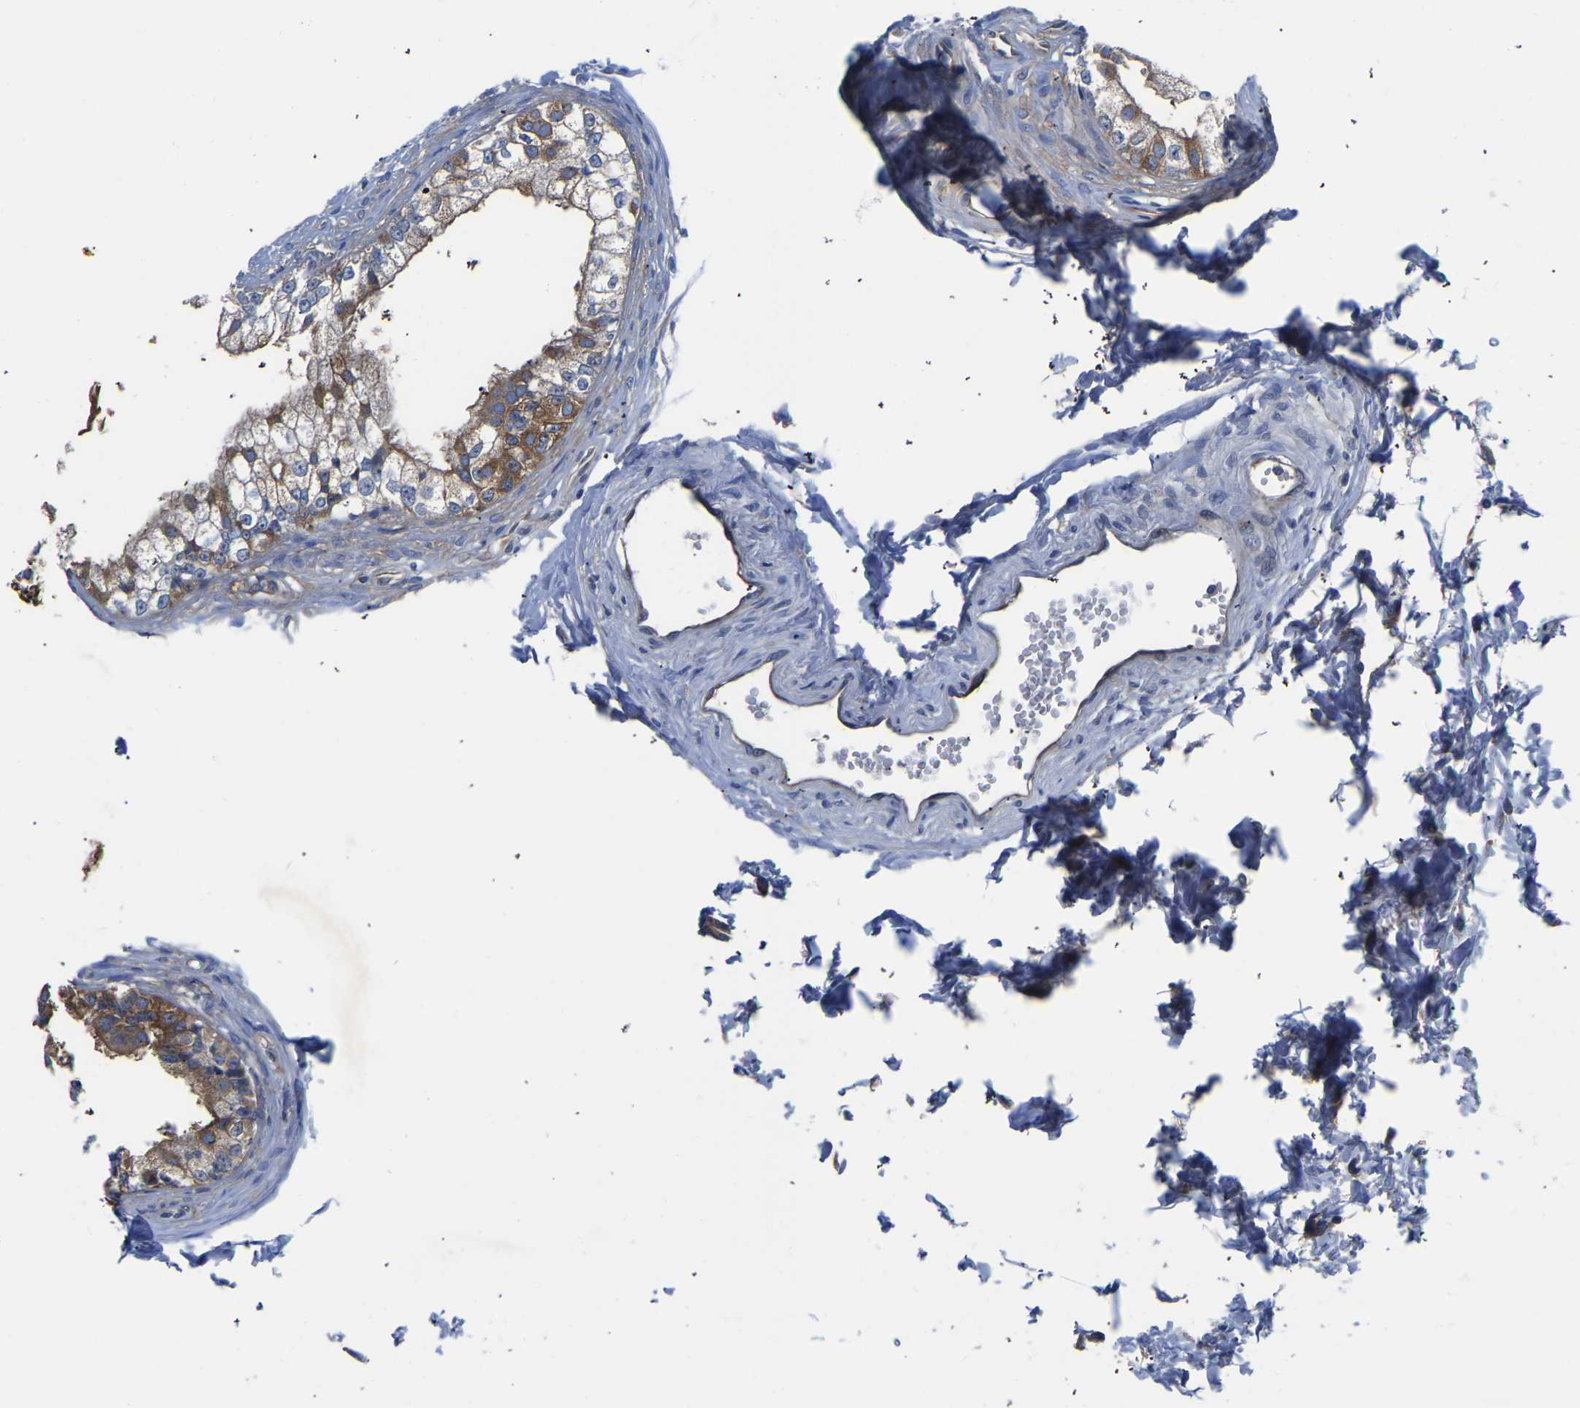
{"staining": {"intensity": "moderate", "quantity": ">75%", "location": "cytoplasmic/membranous"}, "tissue": "epididymis", "cell_type": "Glandular cells", "image_type": "normal", "snomed": [{"axis": "morphology", "description": "Normal tissue, NOS"}, {"axis": "topography", "description": "Epididymis"}], "caption": "Immunohistochemistry staining of benign epididymis, which reveals medium levels of moderate cytoplasmic/membranous positivity in approximately >75% of glandular cells indicating moderate cytoplasmic/membranous protein staining. The staining was performed using DAB (brown) for protein detection and nuclei were counterstained in hematoxylin (blue).", "gene": "TFG", "patient": {"sex": "male", "age": 56}}